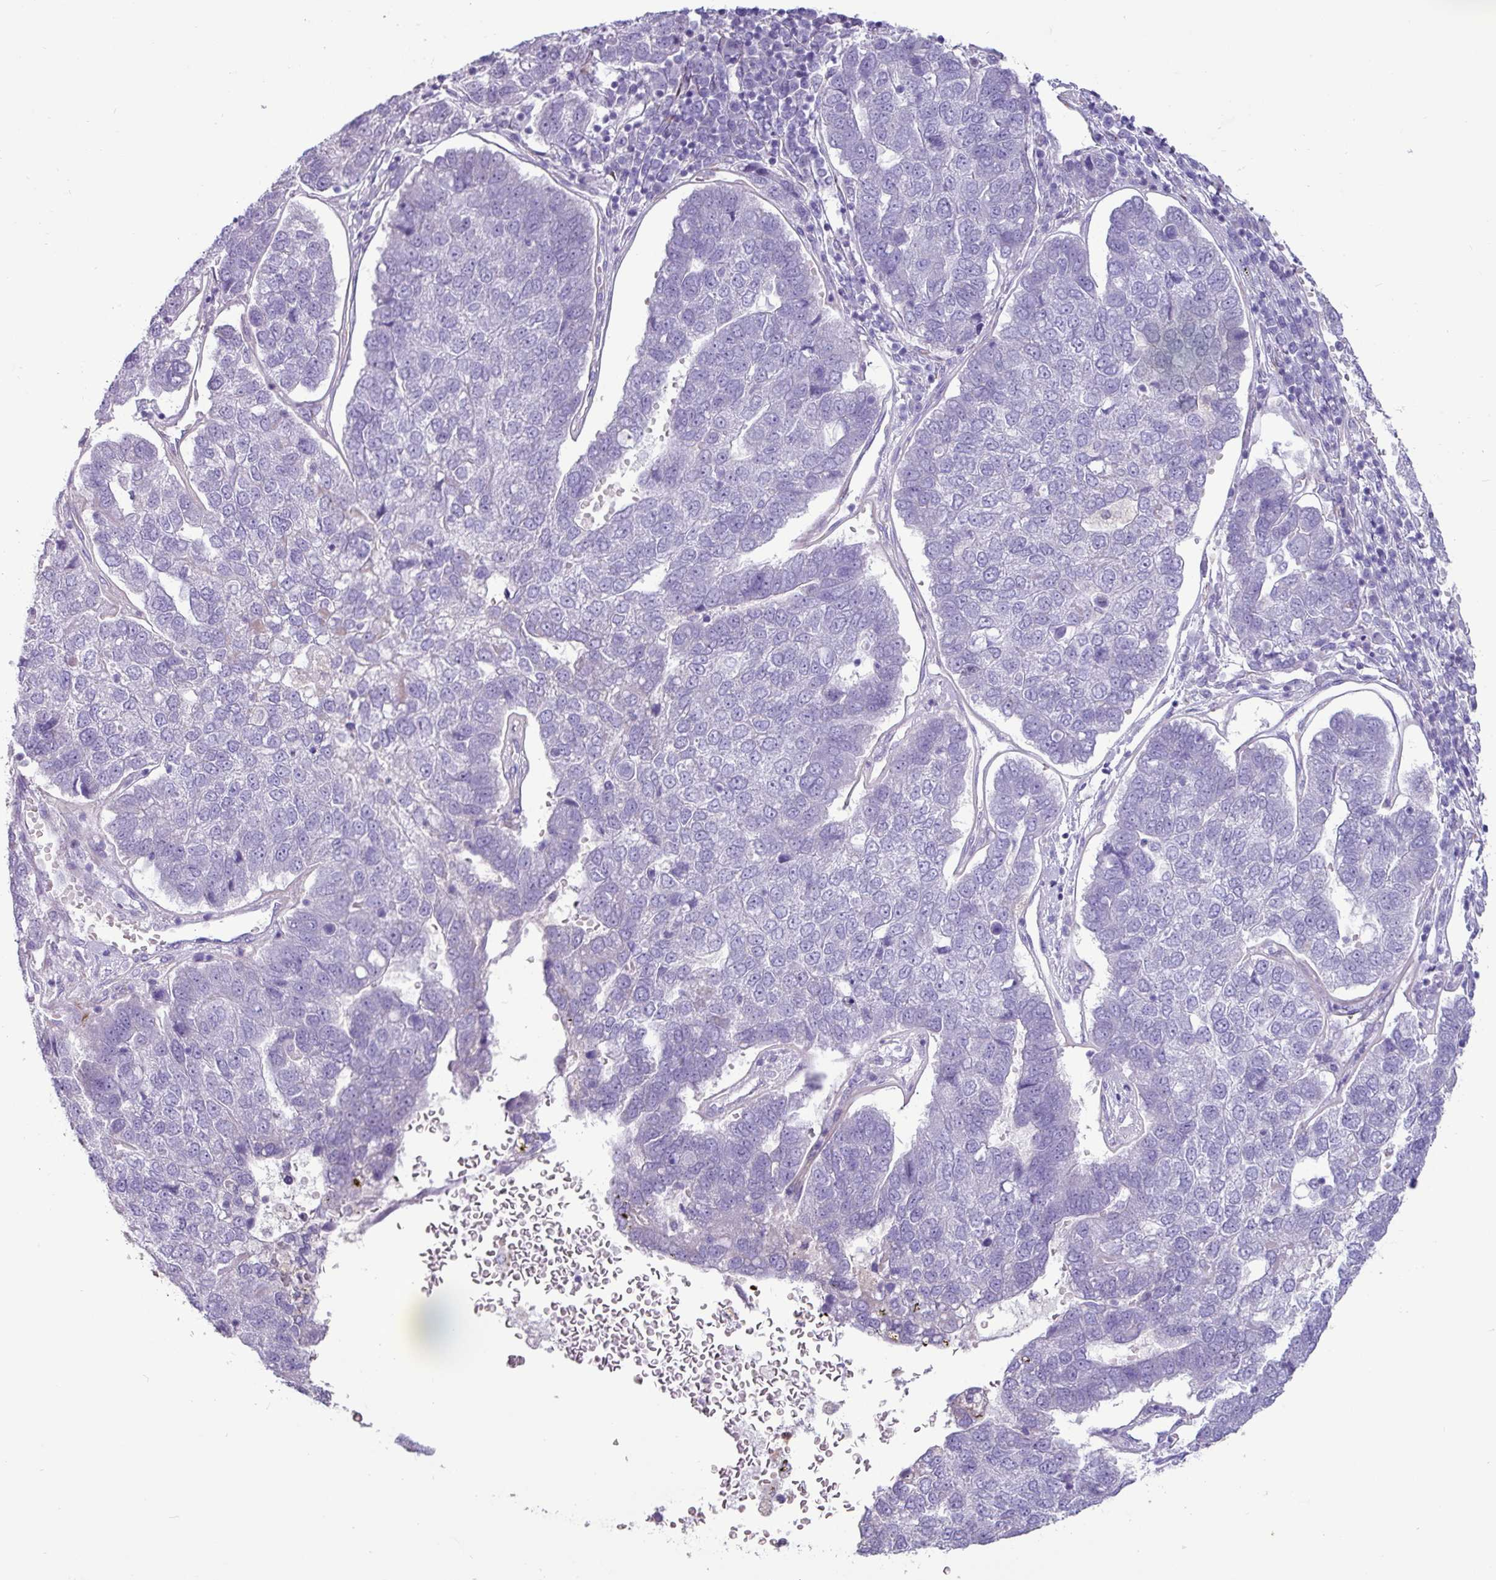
{"staining": {"intensity": "negative", "quantity": "none", "location": "none"}, "tissue": "pancreatic cancer", "cell_type": "Tumor cells", "image_type": "cancer", "snomed": [{"axis": "morphology", "description": "Adenocarcinoma, NOS"}, {"axis": "topography", "description": "Pancreas"}], "caption": "Immunohistochemistry histopathology image of neoplastic tissue: pancreatic cancer stained with DAB (3,3'-diaminobenzidine) displays no significant protein staining in tumor cells. Nuclei are stained in blue.", "gene": "PPP1R35", "patient": {"sex": "female", "age": 61}}